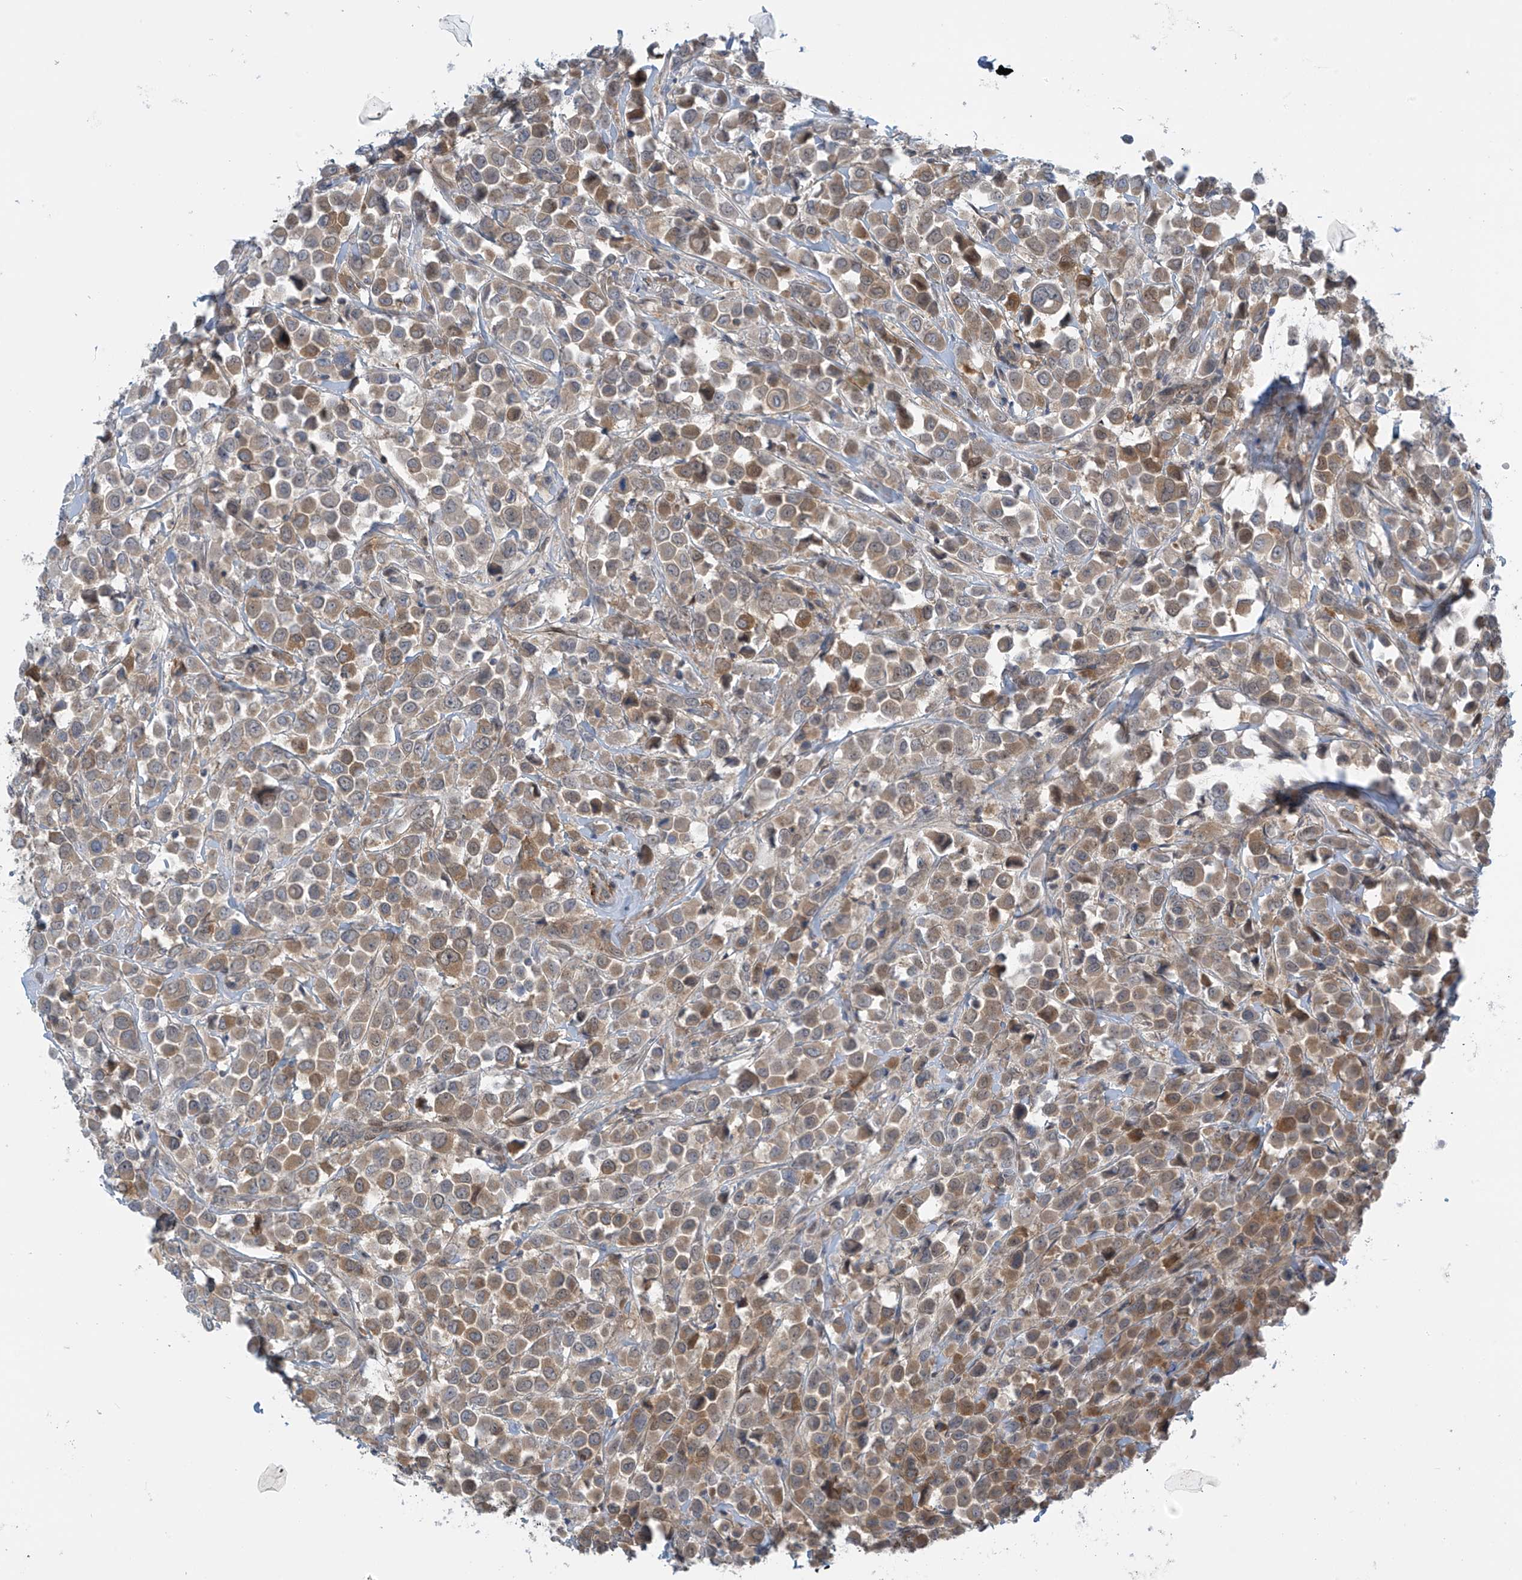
{"staining": {"intensity": "moderate", "quantity": ">75%", "location": "cytoplasmic/membranous"}, "tissue": "breast cancer", "cell_type": "Tumor cells", "image_type": "cancer", "snomed": [{"axis": "morphology", "description": "Duct carcinoma"}, {"axis": "topography", "description": "Breast"}], "caption": "Tumor cells show moderate cytoplasmic/membranous expression in approximately >75% of cells in breast cancer. The protein is stained brown, and the nuclei are stained in blue (DAB (3,3'-diaminobenzidine) IHC with brightfield microscopy, high magnification).", "gene": "FSD1L", "patient": {"sex": "female", "age": 61}}